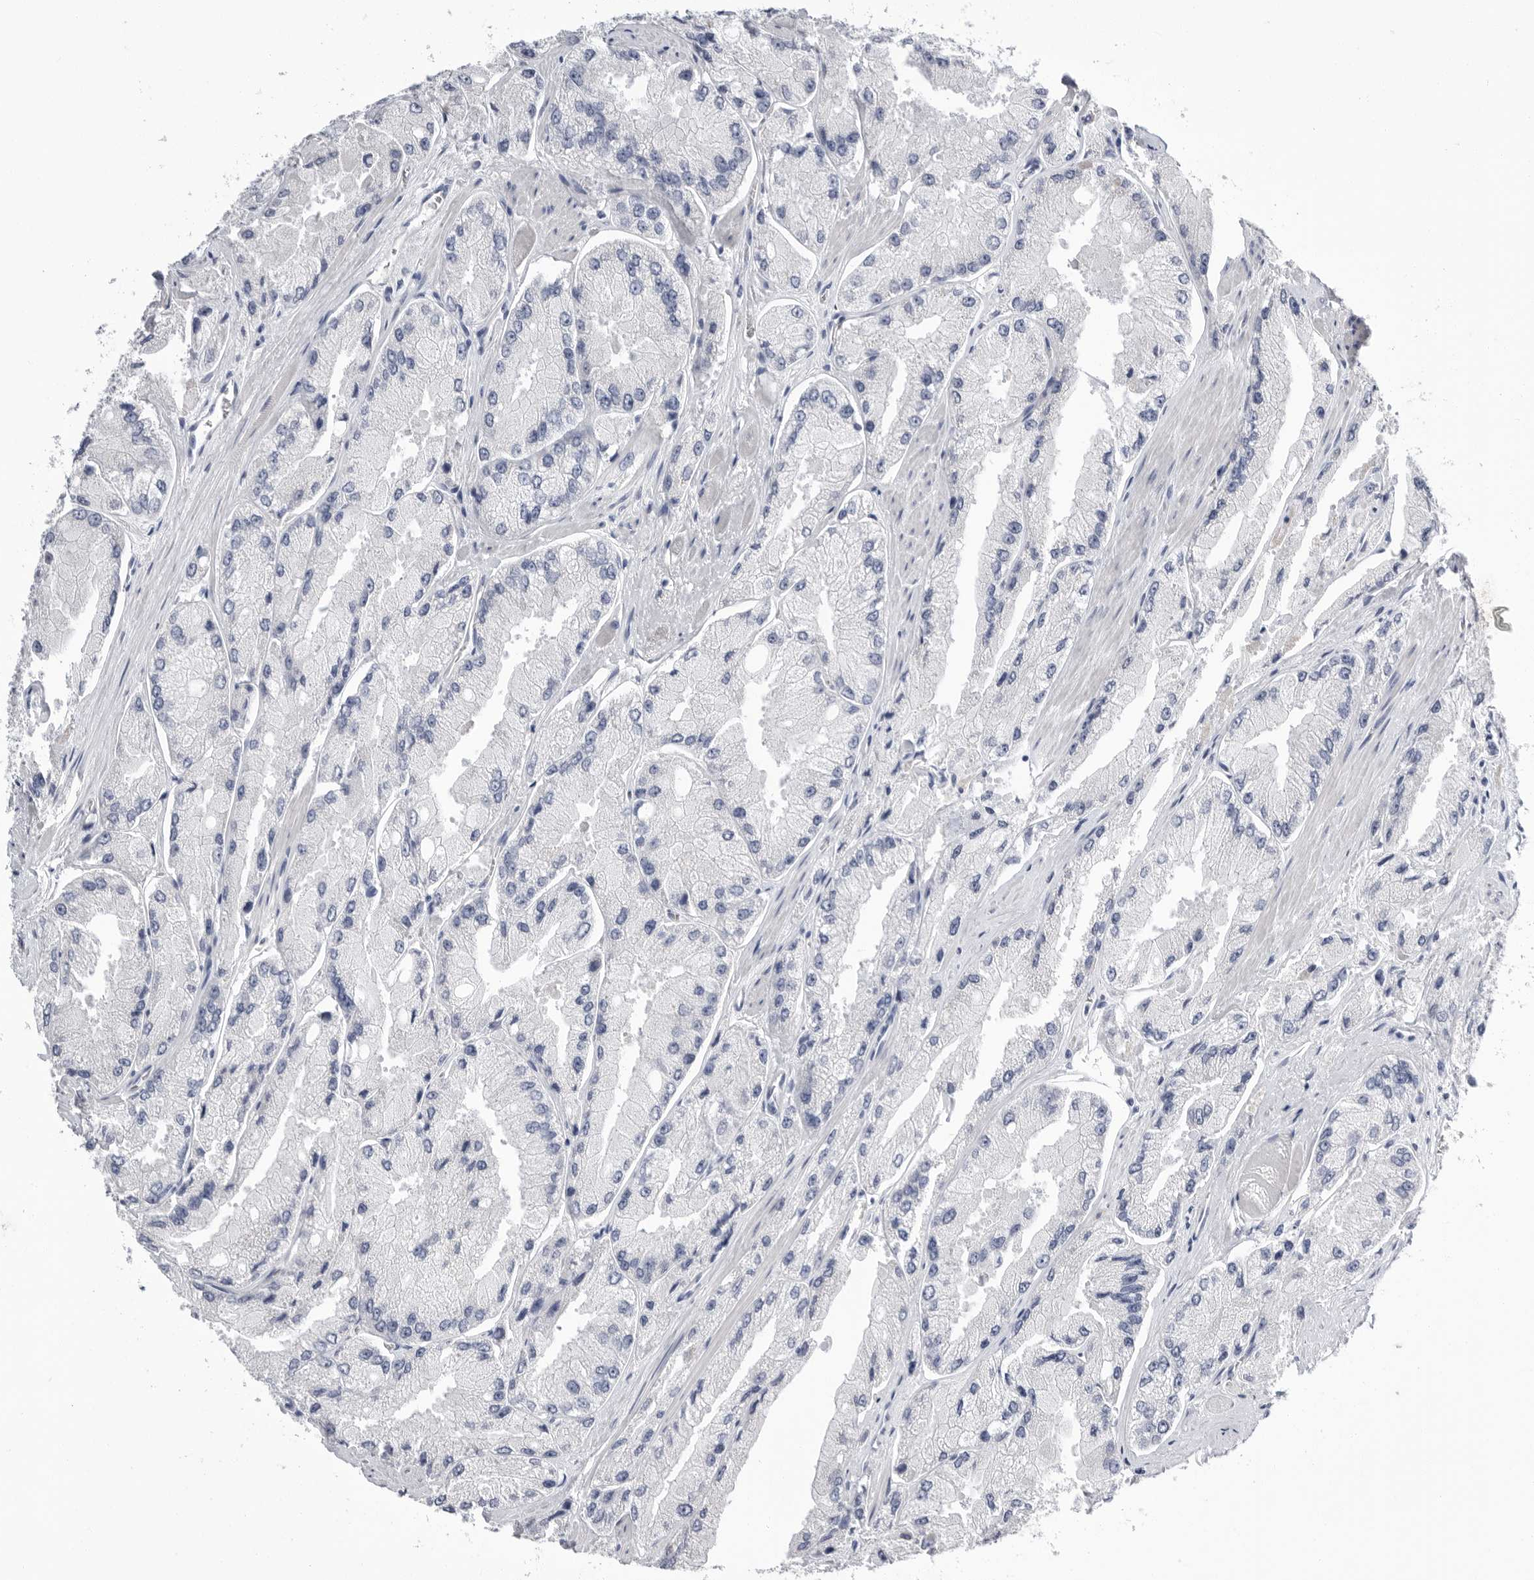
{"staining": {"intensity": "negative", "quantity": "none", "location": "none"}, "tissue": "prostate cancer", "cell_type": "Tumor cells", "image_type": "cancer", "snomed": [{"axis": "morphology", "description": "Adenocarcinoma, High grade"}, {"axis": "topography", "description": "Prostate"}], "caption": "Image shows no significant protein staining in tumor cells of prostate cancer (high-grade adenocarcinoma).", "gene": "APOA2", "patient": {"sex": "male", "age": 58}}